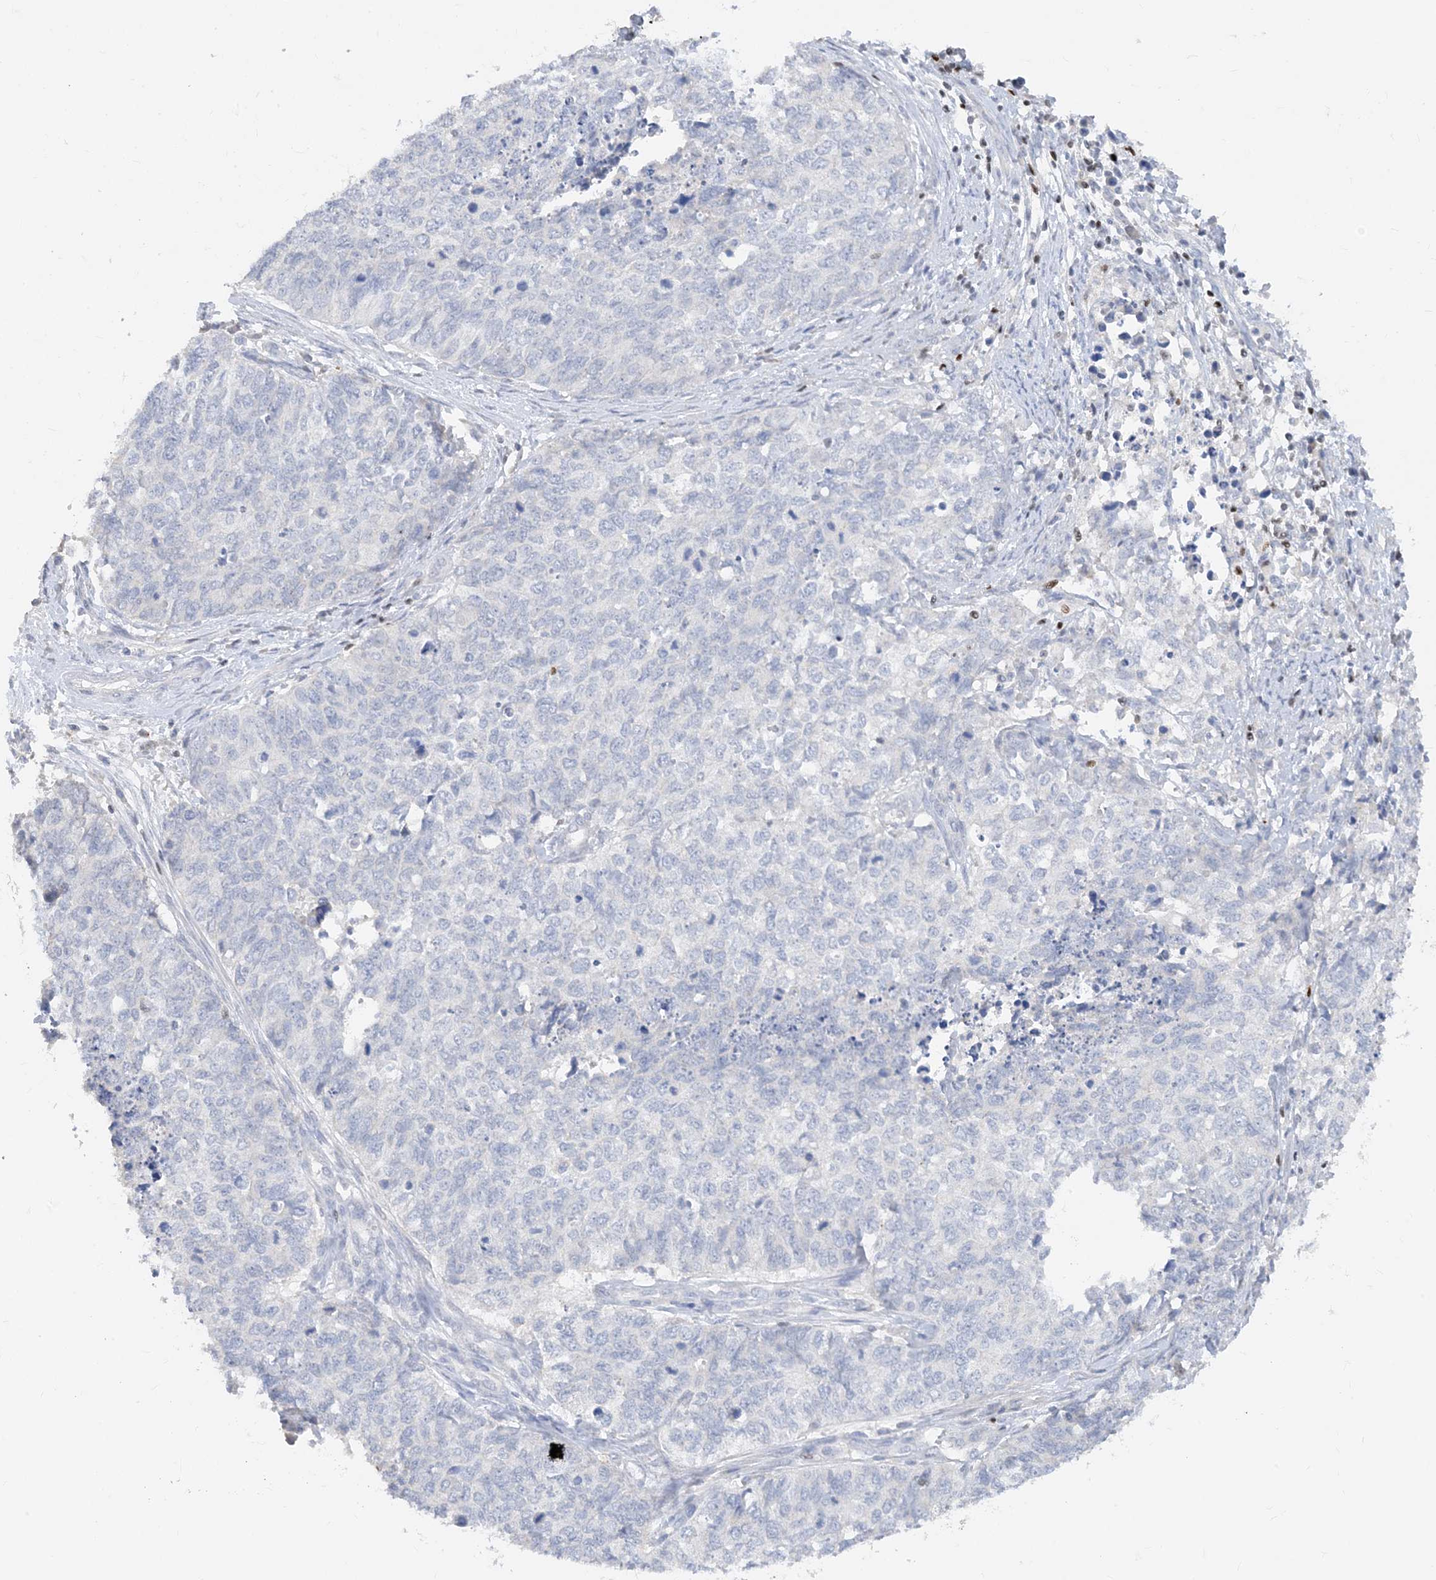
{"staining": {"intensity": "negative", "quantity": "none", "location": "none"}, "tissue": "cervical cancer", "cell_type": "Tumor cells", "image_type": "cancer", "snomed": [{"axis": "morphology", "description": "Squamous cell carcinoma, NOS"}, {"axis": "topography", "description": "Cervix"}], "caption": "Tumor cells are negative for brown protein staining in cervical squamous cell carcinoma. (DAB (3,3'-diaminobenzidine) IHC, high magnification).", "gene": "TBX21", "patient": {"sex": "female", "age": 63}}